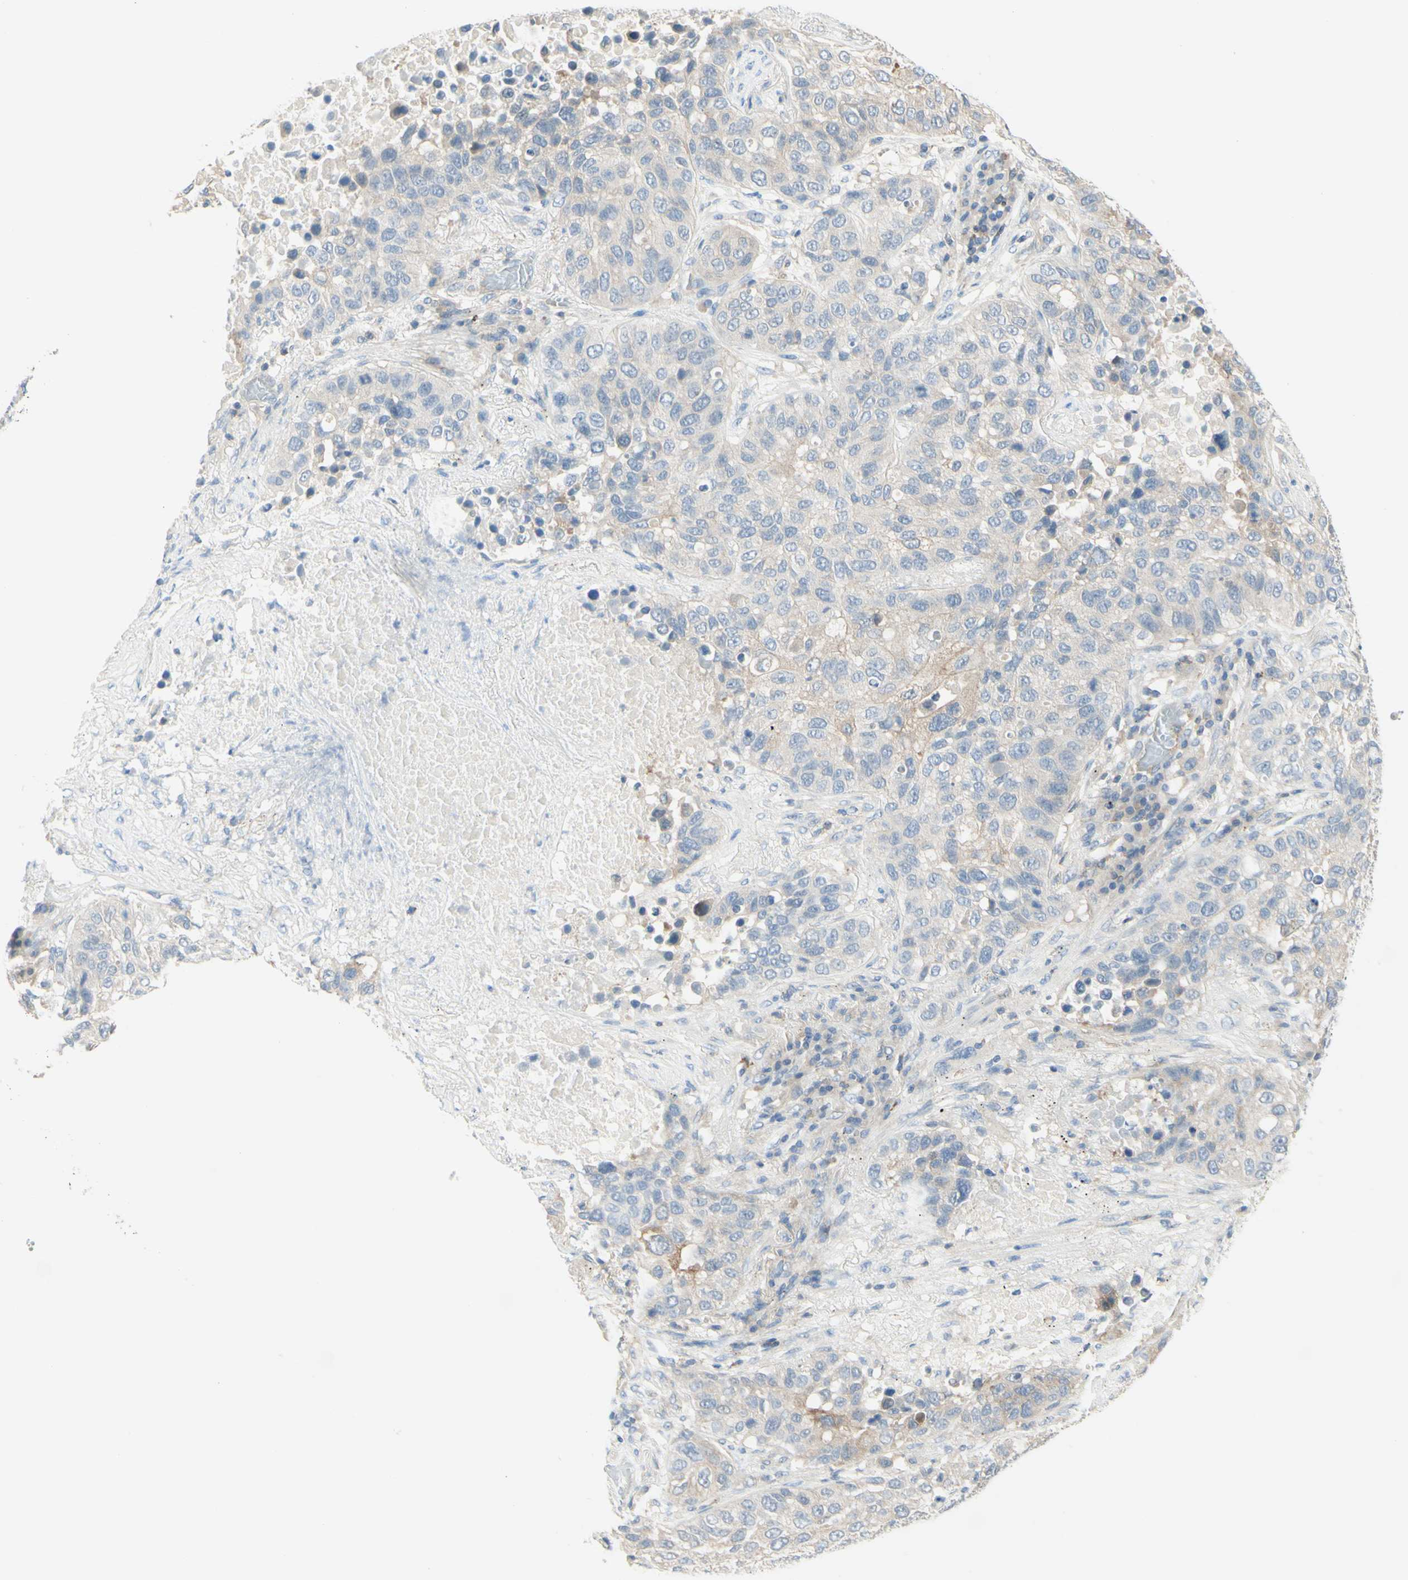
{"staining": {"intensity": "weak", "quantity": "<25%", "location": "cytoplasmic/membranous"}, "tissue": "lung cancer", "cell_type": "Tumor cells", "image_type": "cancer", "snomed": [{"axis": "morphology", "description": "Squamous cell carcinoma, NOS"}, {"axis": "topography", "description": "Lung"}], "caption": "DAB immunohistochemical staining of squamous cell carcinoma (lung) demonstrates no significant positivity in tumor cells.", "gene": "MTM1", "patient": {"sex": "male", "age": 57}}